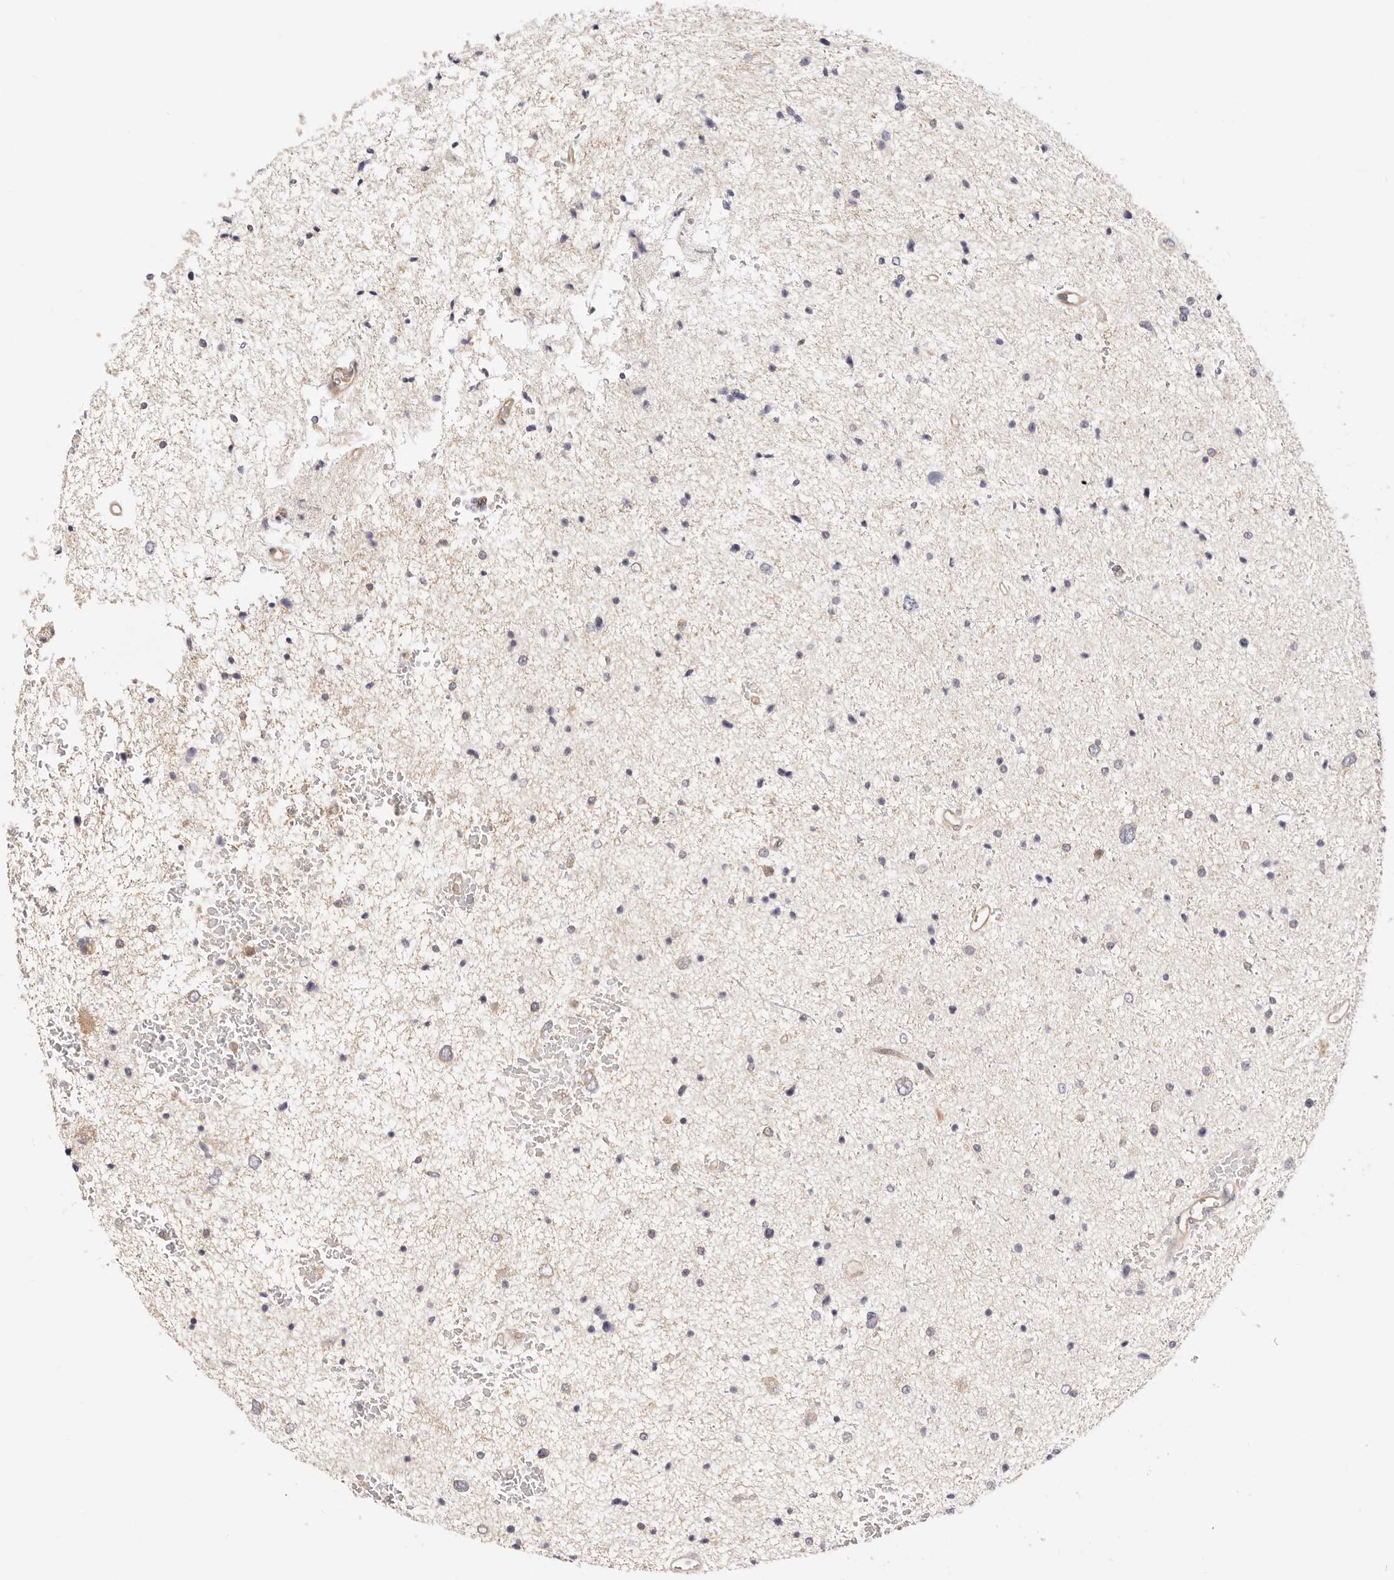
{"staining": {"intensity": "moderate", "quantity": "25%-75%", "location": "cytoplasmic/membranous"}, "tissue": "glioma", "cell_type": "Tumor cells", "image_type": "cancer", "snomed": [{"axis": "morphology", "description": "Glioma, malignant, Low grade"}, {"axis": "topography", "description": "Cerebral cortex"}], "caption": "Glioma stained for a protein (brown) reveals moderate cytoplasmic/membranous positive positivity in about 25%-75% of tumor cells.", "gene": "KCMF1", "patient": {"sex": "female", "age": 39}}